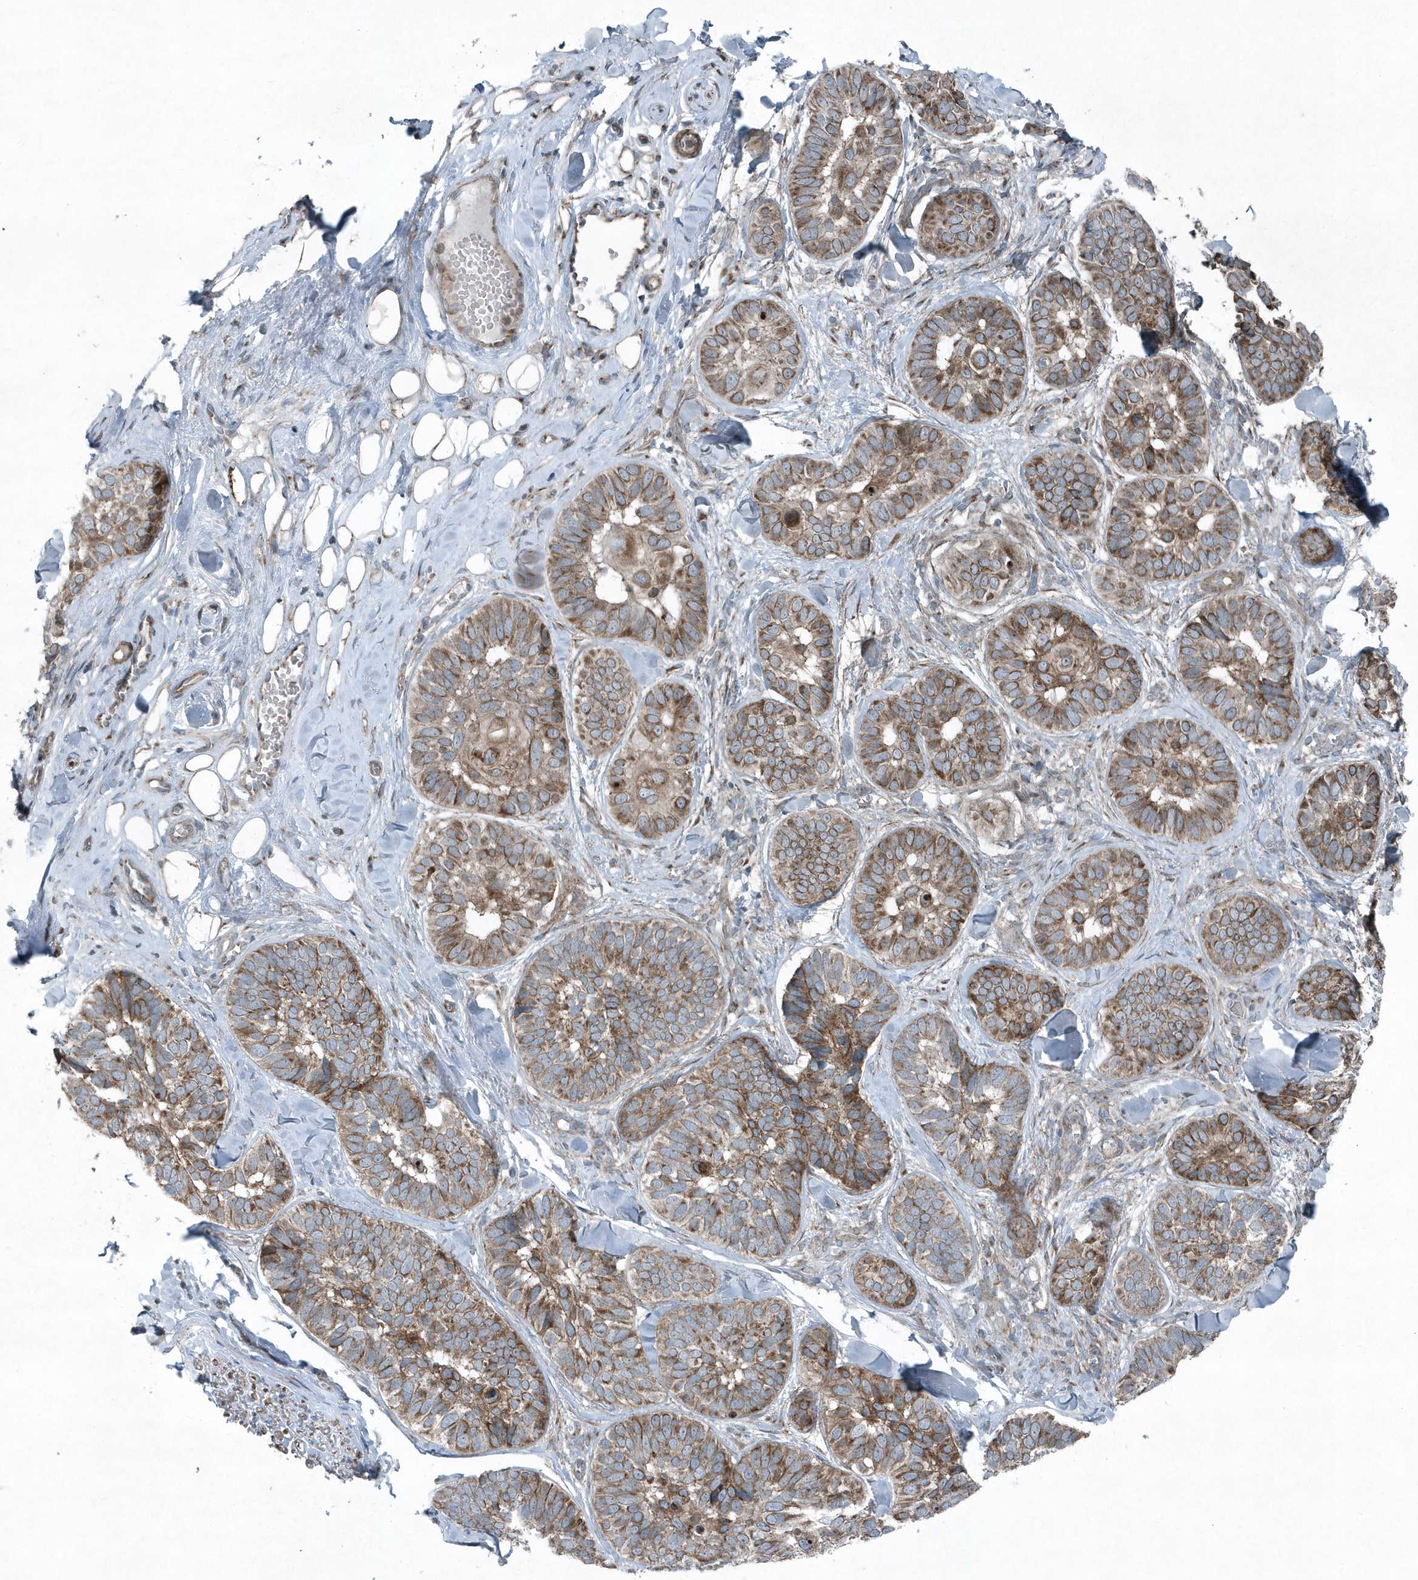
{"staining": {"intensity": "moderate", "quantity": ">75%", "location": "cytoplasmic/membranous"}, "tissue": "skin cancer", "cell_type": "Tumor cells", "image_type": "cancer", "snomed": [{"axis": "morphology", "description": "Basal cell carcinoma"}, {"axis": "topography", "description": "Skin"}], "caption": "Brown immunohistochemical staining in skin cancer demonstrates moderate cytoplasmic/membranous expression in about >75% of tumor cells. (IHC, brightfield microscopy, high magnification).", "gene": "GCC2", "patient": {"sex": "male", "age": 62}}